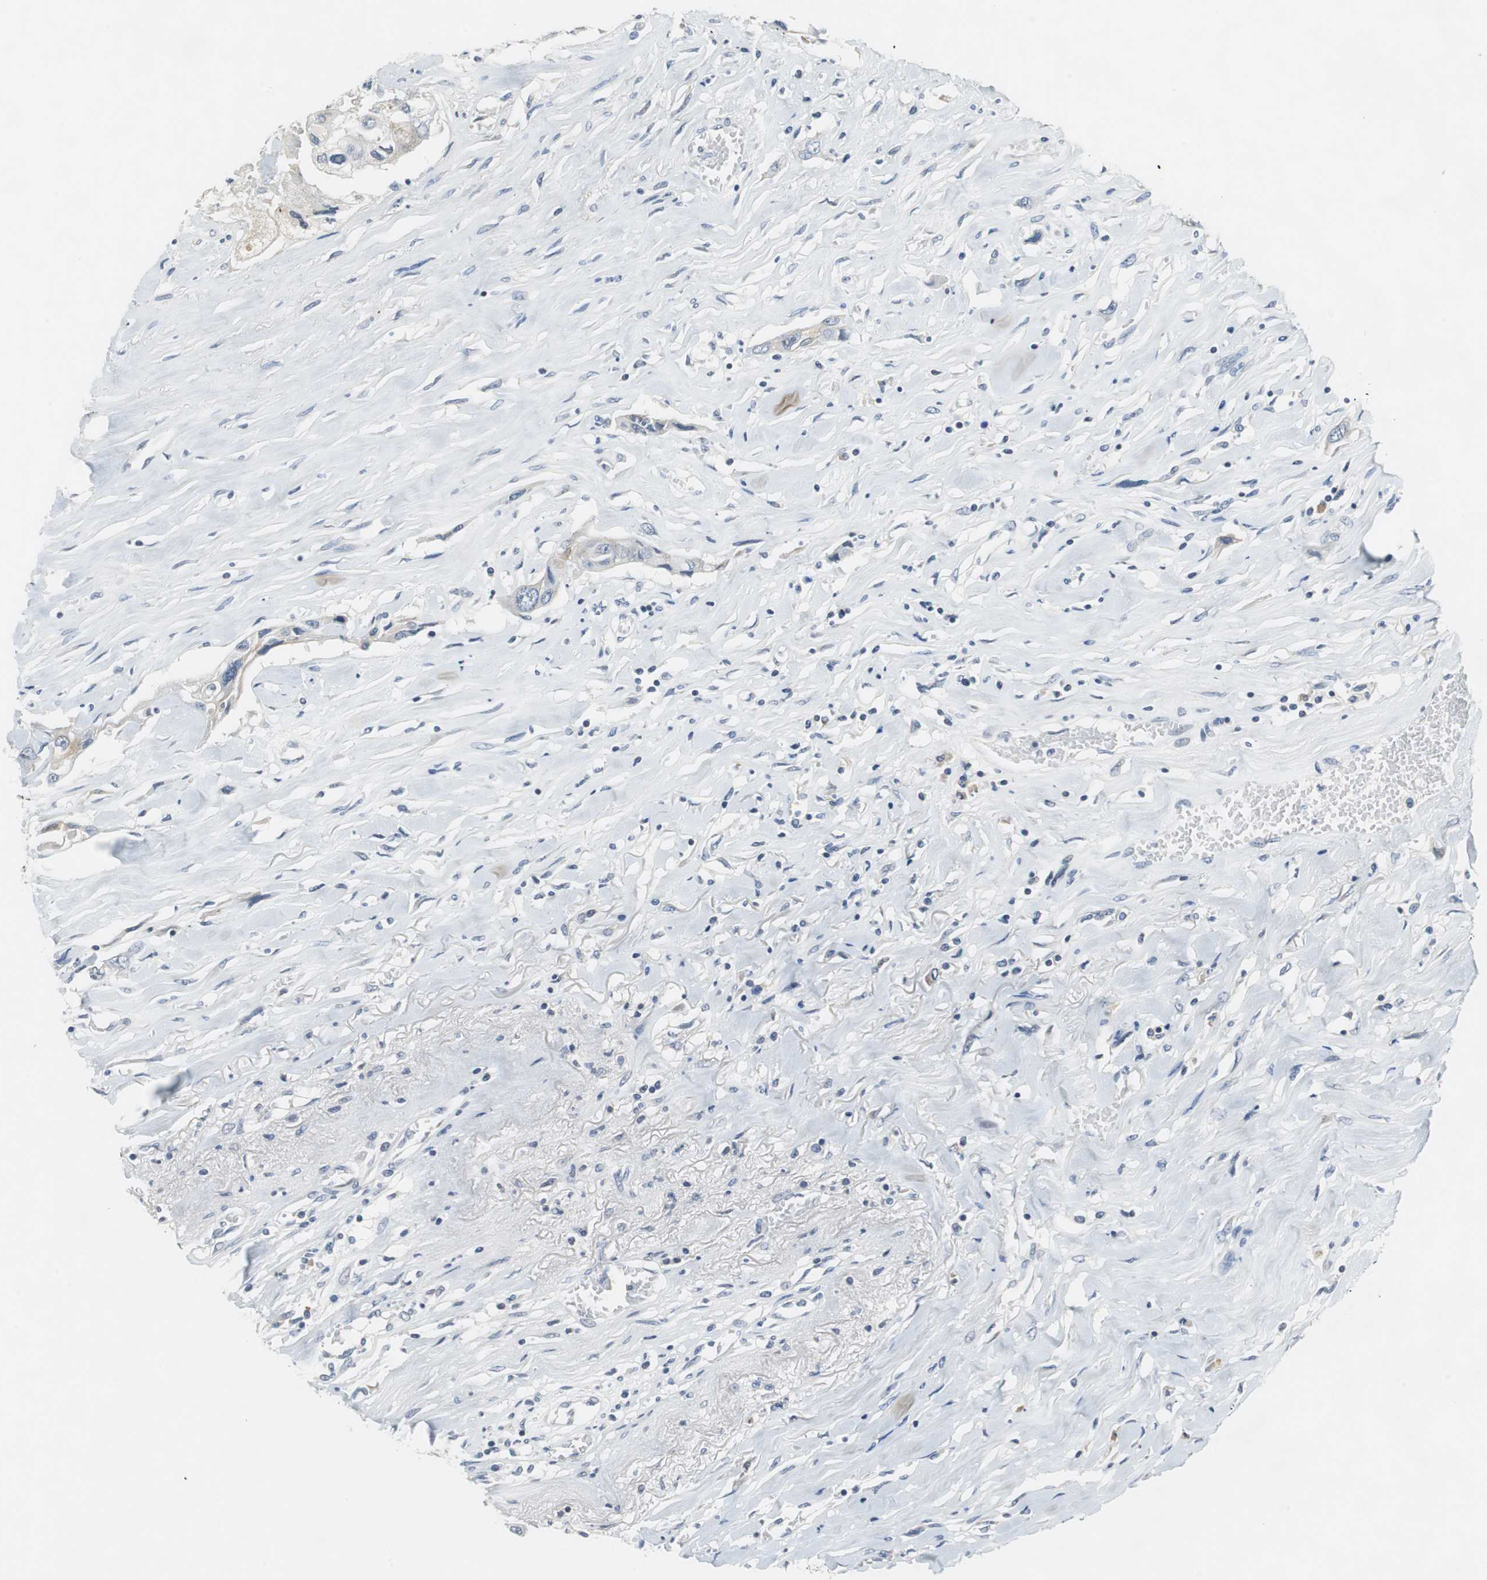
{"staining": {"intensity": "negative", "quantity": "none", "location": "none"}, "tissue": "lung cancer", "cell_type": "Tumor cells", "image_type": "cancer", "snomed": [{"axis": "morphology", "description": "Squamous cell carcinoma, NOS"}, {"axis": "topography", "description": "Lung"}], "caption": "Micrograph shows no significant protein staining in tumor cells of lung squamous cell carcinoma.", "gene": "GLCCI1", "patient": {"sex": "male", "age": 71}}